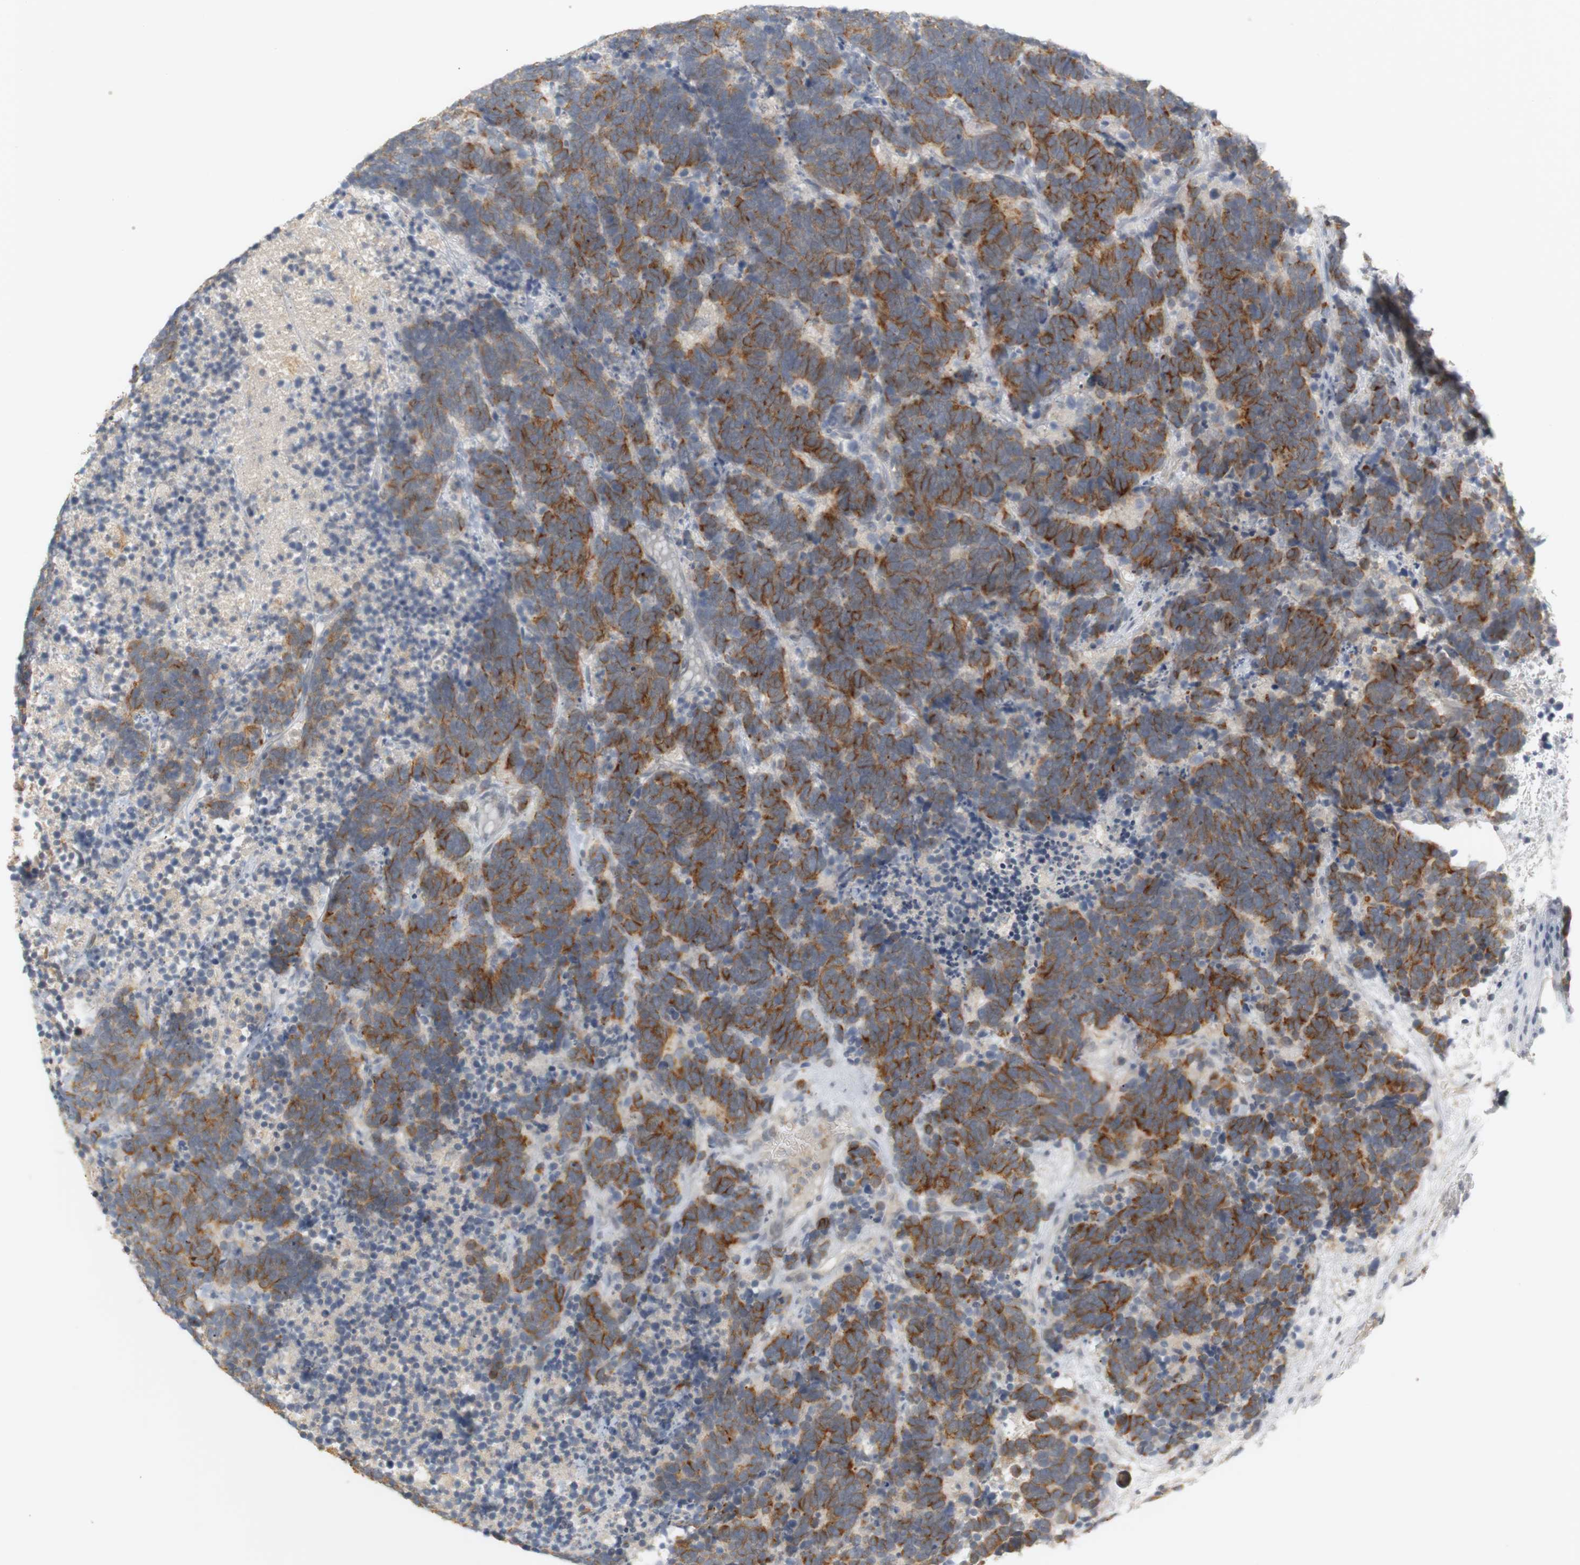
{"staining": {"intensity": "moderate", "quantity": ">75%", "location": "cytoplasmic/membranous"}, "tissue": "carcinoid", "cell_type": "Tumor cells", "image_type": "cancer", "snomed": [{"axis": "morphology", "description": "Carcinoma, NOS"}, {"axis": "morphology", "description": "Carcinoid, malignant, NOS"}, {"axis": "topography", "description": "Urinary bladder"}], "caption": "High-power microscopy captured an immunohistochemistry histopathology image of carcinoid, revealing moderate cytoplasmic/membranous positivity in approximately >75% of tumor cells.", "gene": "RTN3", "patient": {"sex": "male", "age": 57}}